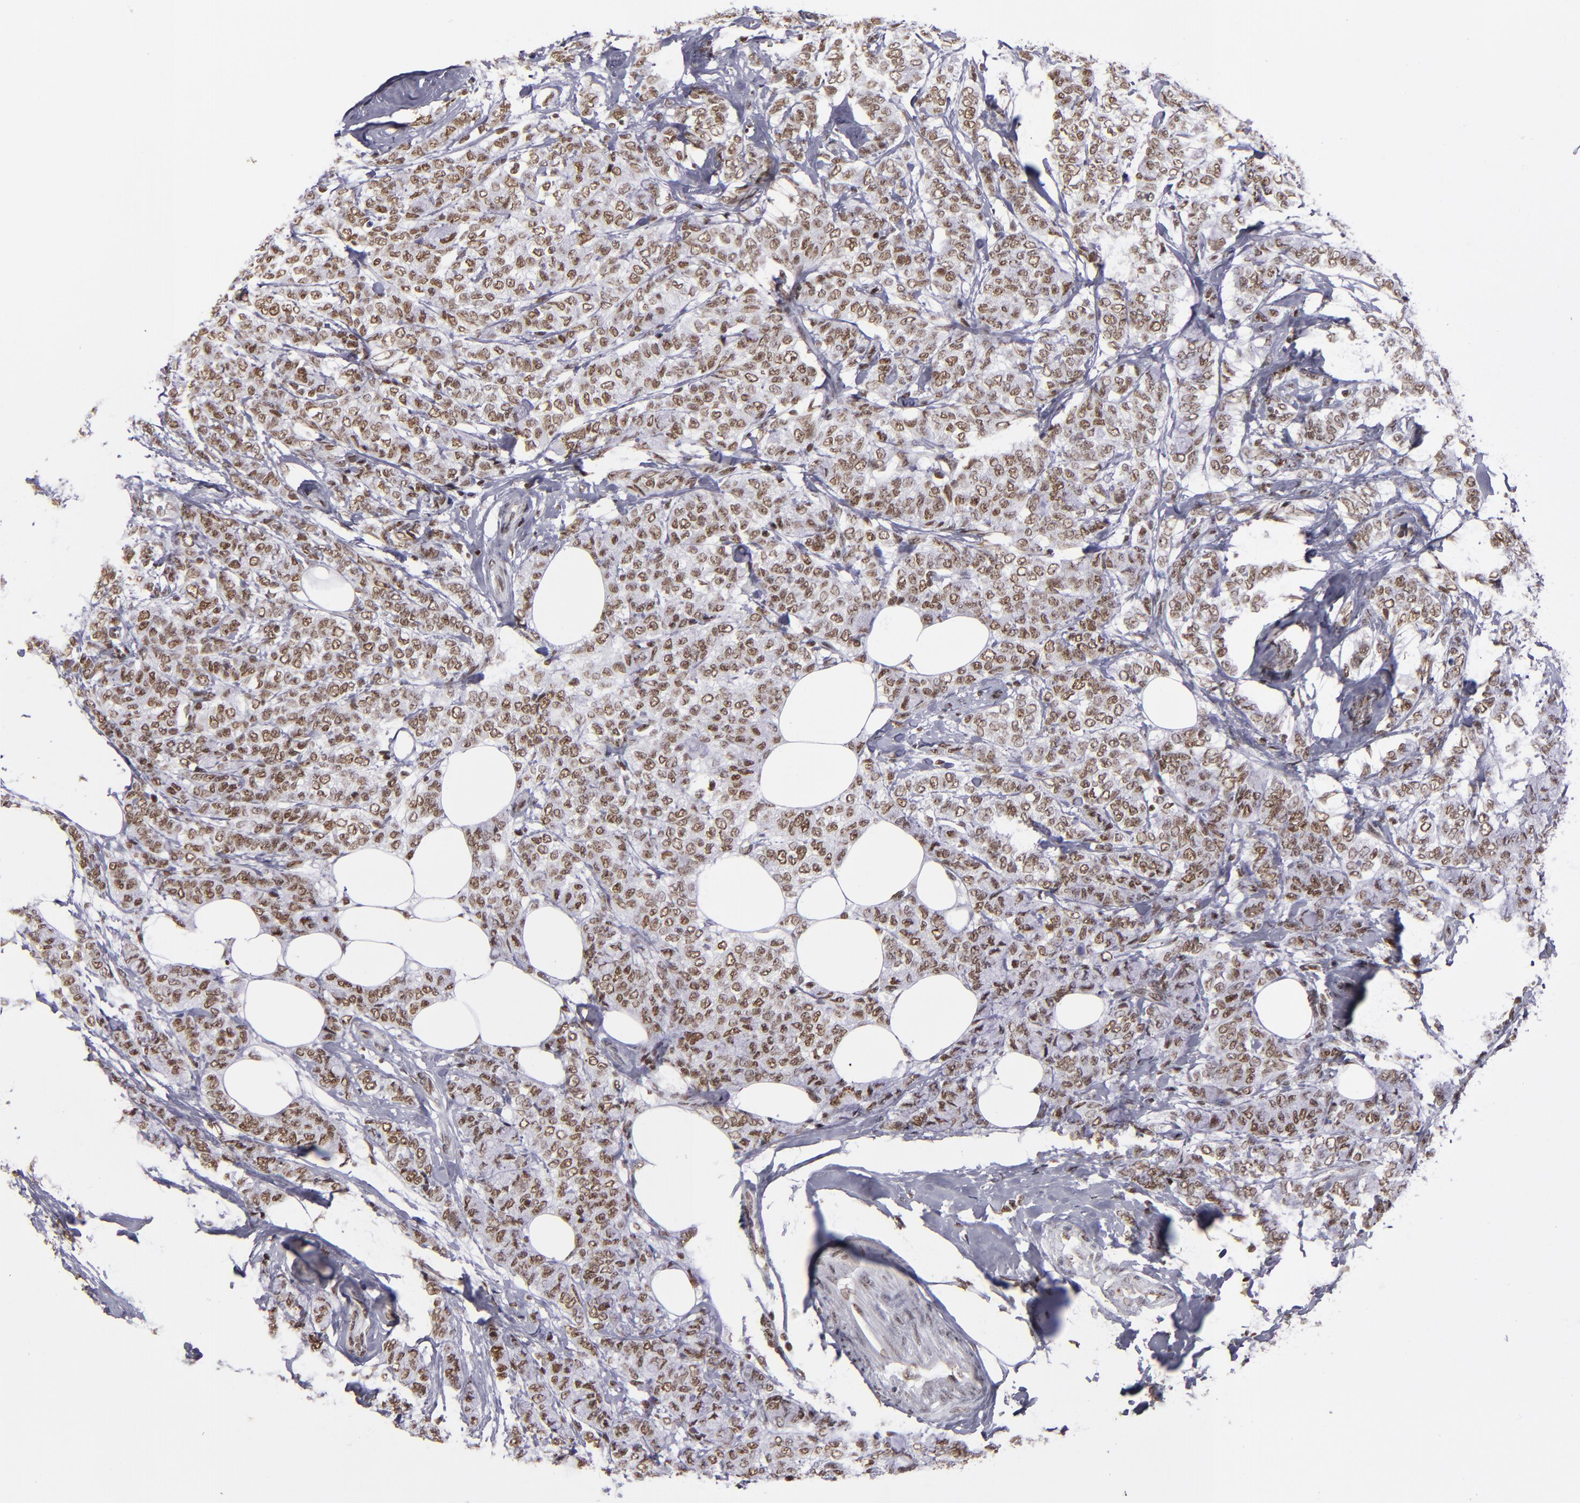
{"staining": {"intensity": "moderate", "quantity": ">75%", "location": "nuclear"}, "tissue": "breast cancer", "cell_type": "Tumor cells", "image_type": "cancer", "snomed": [{"axis": "morphology", "description": "Lobular carcinoma"}, {"axis": "topography", "description": "Breast"}], "caption": "Immunohistochemical staining of human breast lobular carcinoma exhibits medium levels of moderate nuclear staining in approximately >75% of tumor cells.", "gene": "TERF2", "patient": {"sex": "female", "age": 60}}